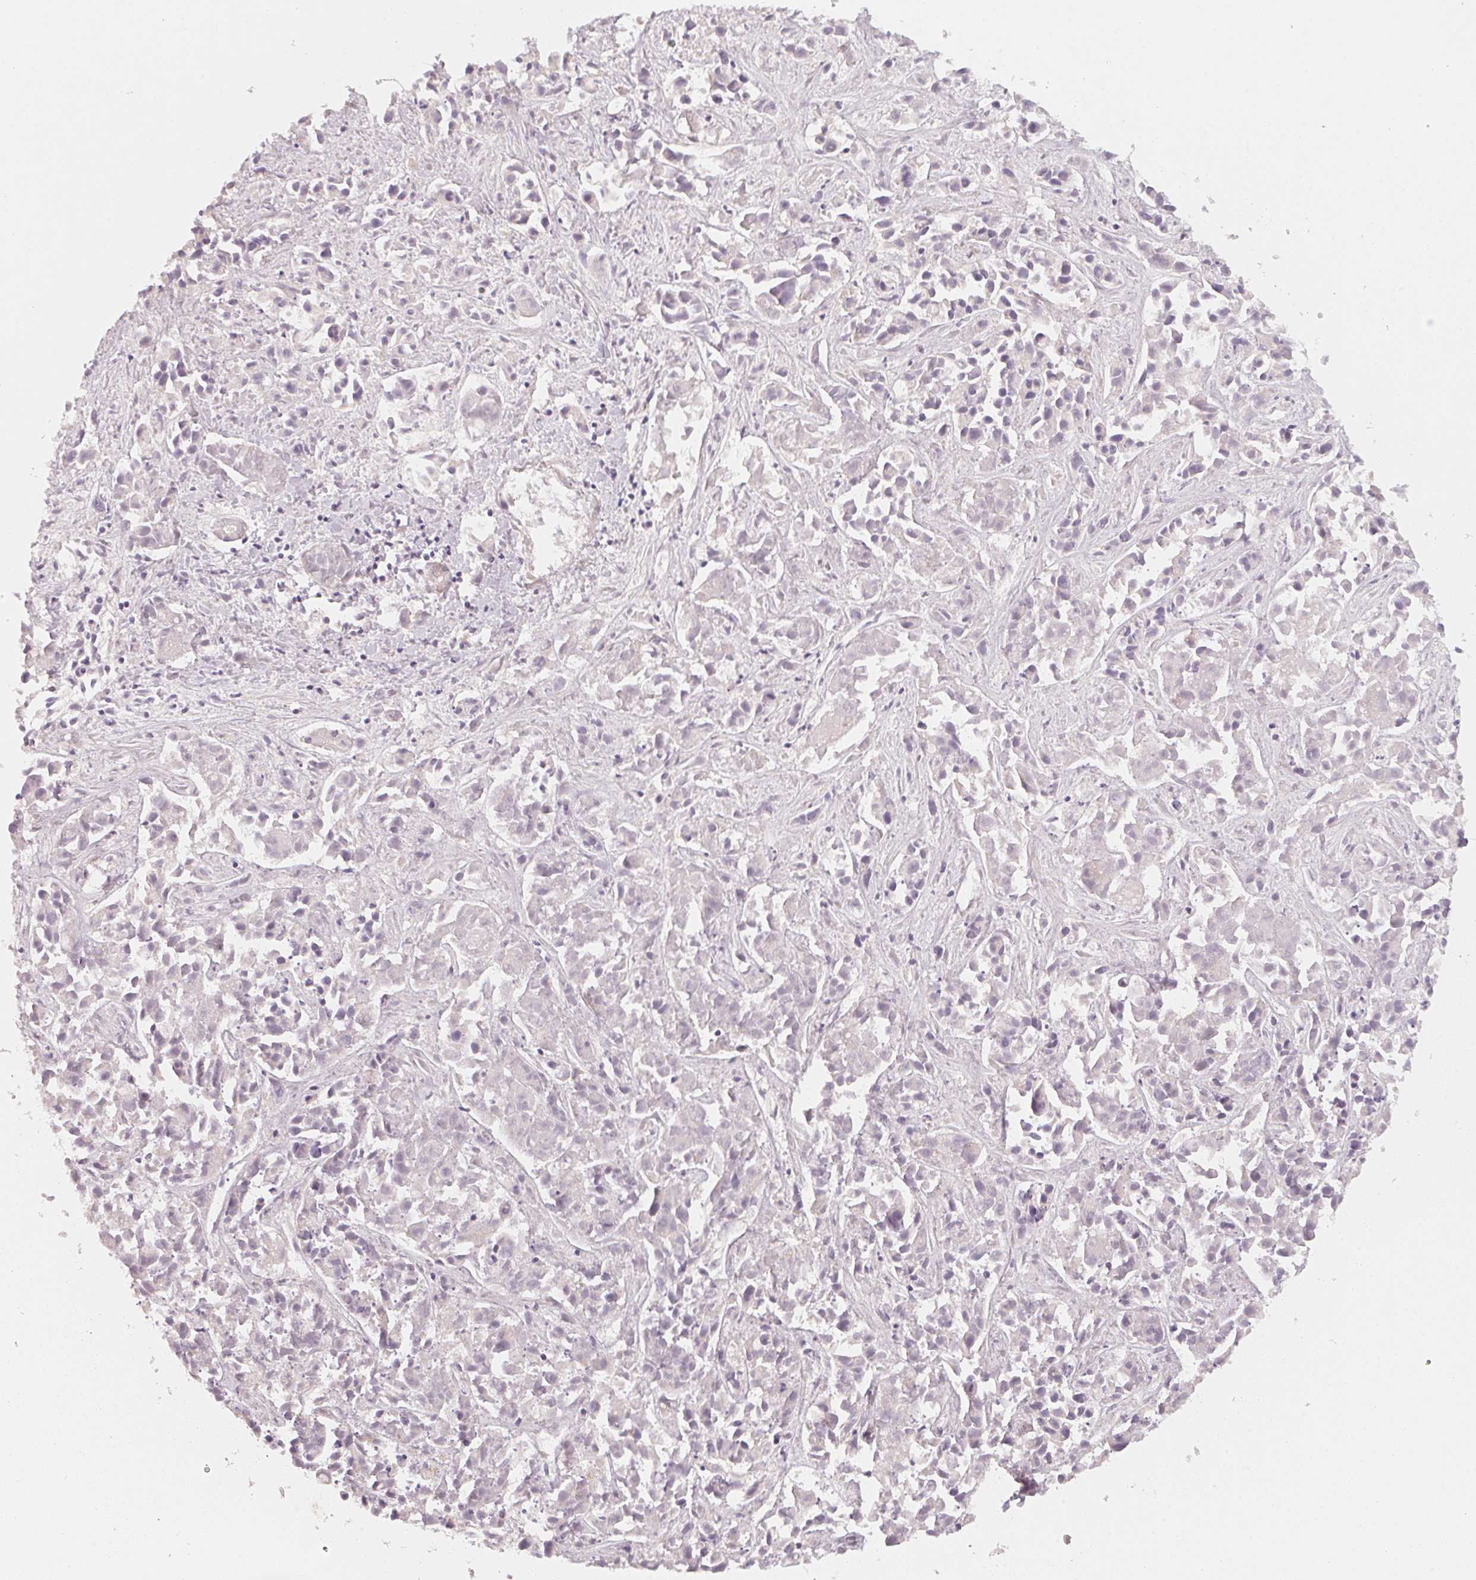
{"staining": {"intensity": "negative", "quantity": "none", "location": "none"}, "tissue": "liver cancer", "cell_type": "Tumor cells", "image_type": "cancer", "snomed": [{"axis": "morphology", "description": "Cholangiocarcinoma"}, {"axis": "topography", "description": "Liver"}], "caption": "Tumor cells show no significant staining in liver cancer.", "gene": "TREH", "patient": {"sex": "female", "age": 81}}